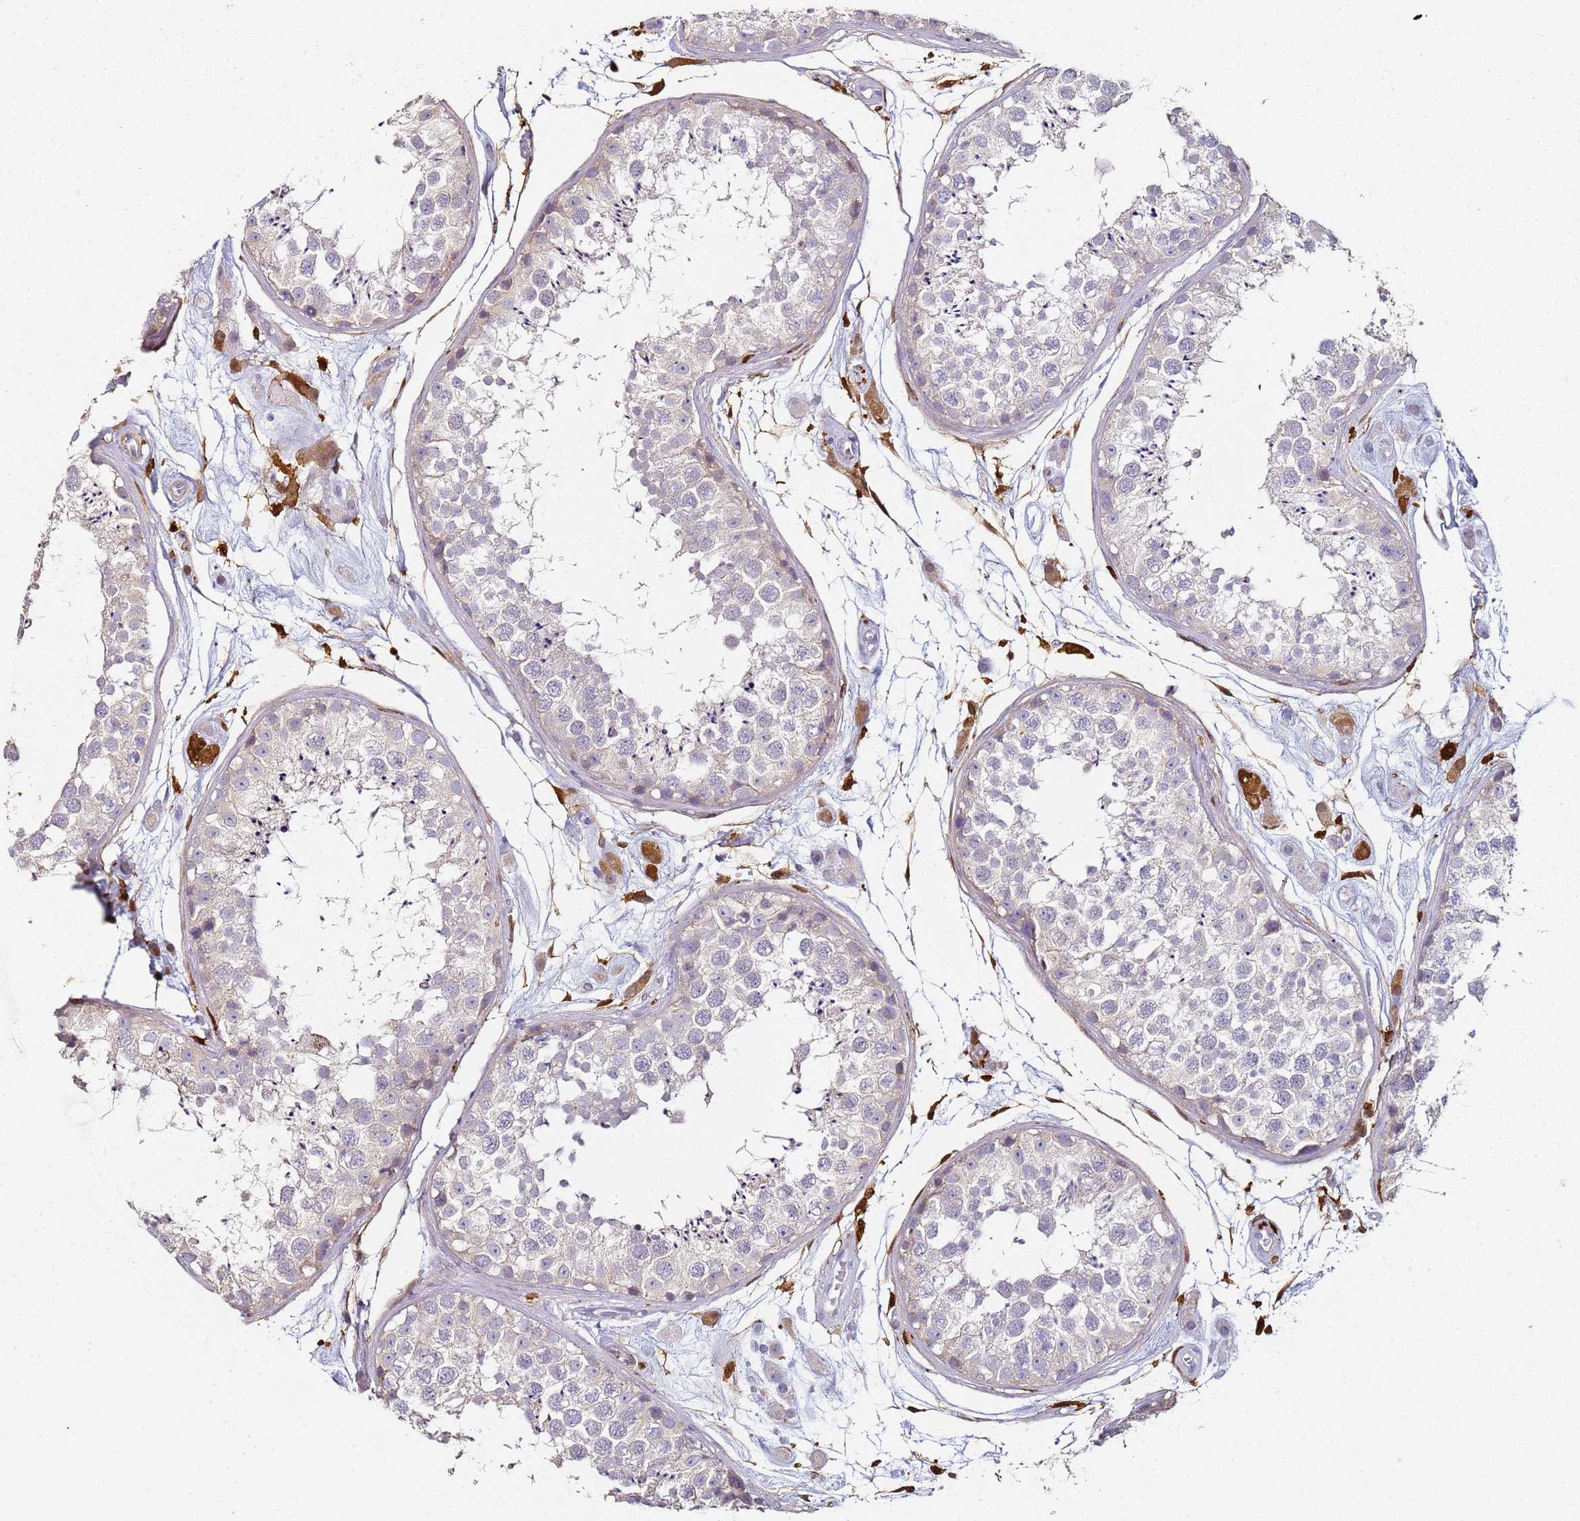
{"staining": {"intensity": "negative", "quantity": "none", "location": "none"}, "tissue": "testis", "cell_type": "Cells in seminiferous ducts", "image_type": "normal", "snomed": [{"axis": "morphology", "description": "Normal tissue, NOS"}, {"axis": "topography", "description": "Testis"}], "caption": "High magnification brightfield microscopy of normal testis stained with DAB (brown) and counterstained with hematoxylin (blue): cells in seminiferous ducts show no significant expression. Nuclei are stained in blue.", "gene": "S100A4", "patient": {"sex": "male", "age": 25}}